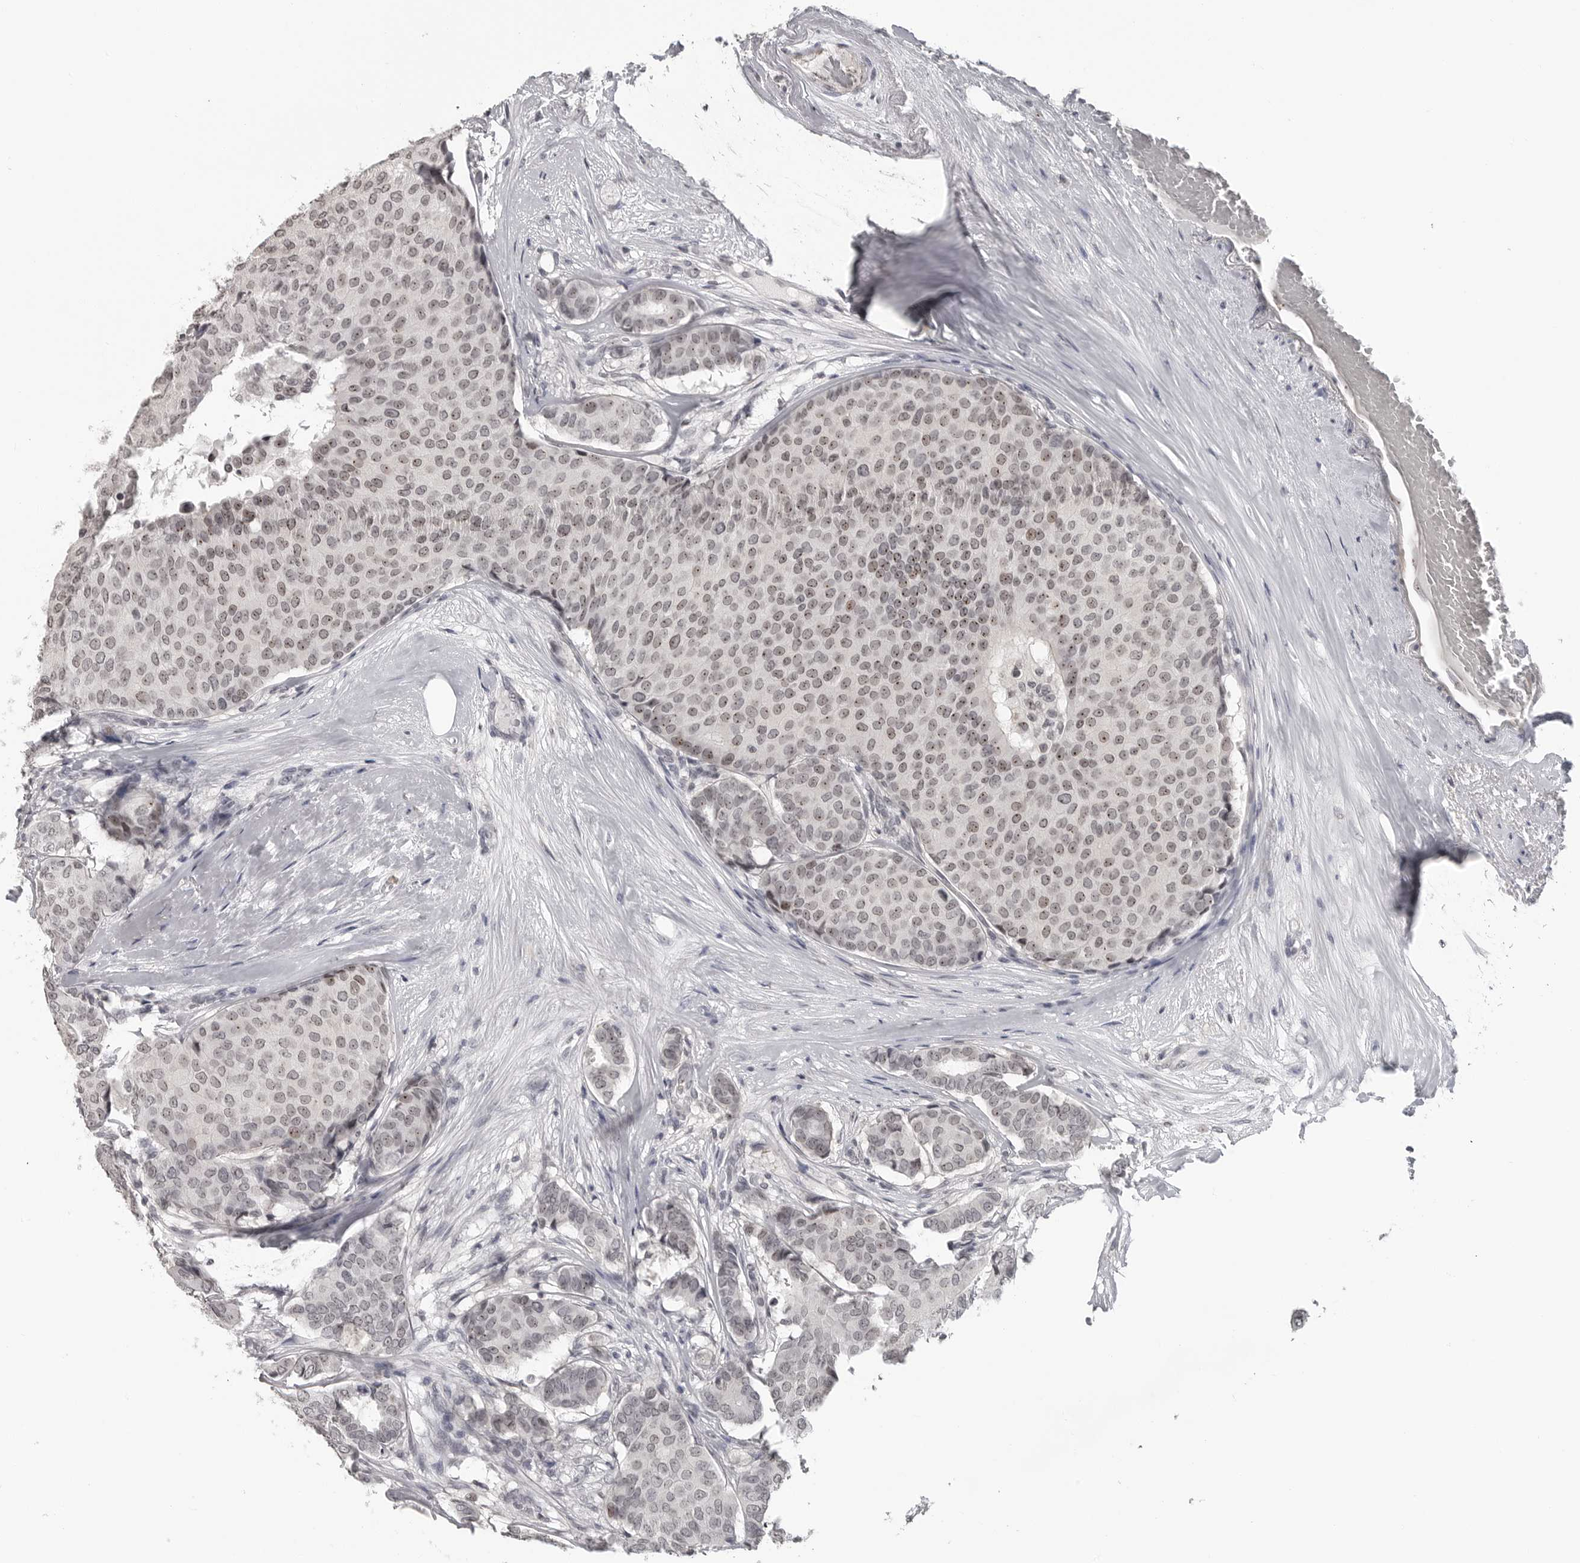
{"staining": {"intensity": "weak", "quantity": ">75%", "location": "nuclear"}, "tissue": "breast cancer", "cell_type": "Tumor cells", "image_type": "cancer", "snomed": [{"axis": "morphology", "description": "Duct carcinoma"}, {"axis": "topography", "description": "Breast"}], "caption": "Immunohistochemical staining of breast cancer (invasive ductal carcinoma) exhibits low levels of weak nuclear staining in about >75% of tumor cells.", "gene": "DDX54", "patient": {"sex": "female", "age": 75}}